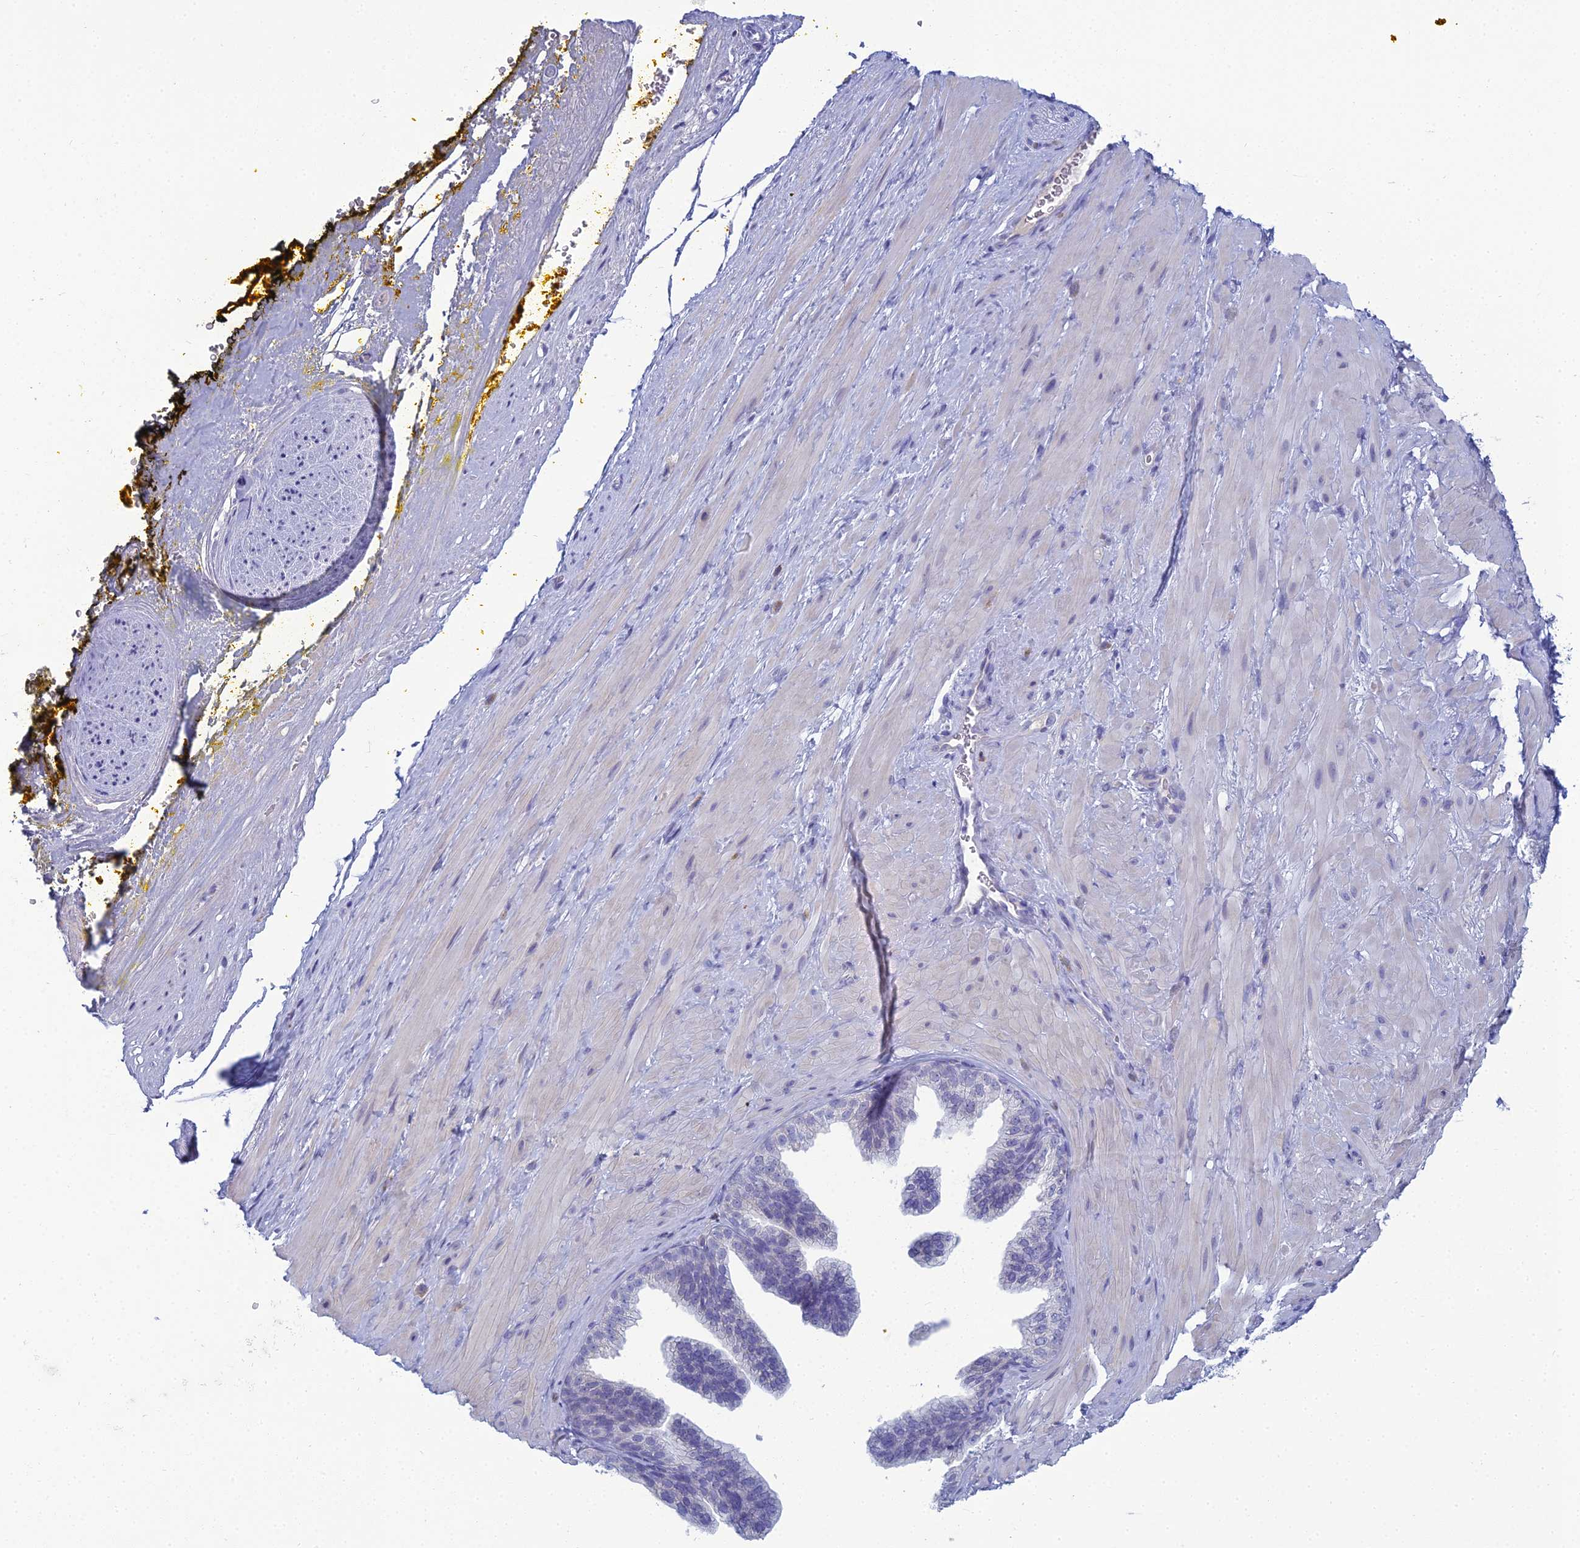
{"staining": {"intensity": "negative", "quantity": "none", "location": "none"}, "tissue": "adipose tissue", "cell_type": "Adipocytes", "image_type": "normal", "snomed": [{"axis": "morphology", "description": "Normal tissue, NOS"}, {"axis": "morphology", "description": "Adenocarcinoma, Low grade"}, {"axis": "topography", "description": "Prostate"}, {"axis": "topography", "description": "Peripheral nerve tissue"}], "caption": "Immunohistochemistry (IHC) micrograph of normal adipose tissue: human adipose tissue stained with DAB demonstrates no significant protein positivity in adipocytes.", "gene": "MUC13", "patient": {"sex": "male", "age": 63}}